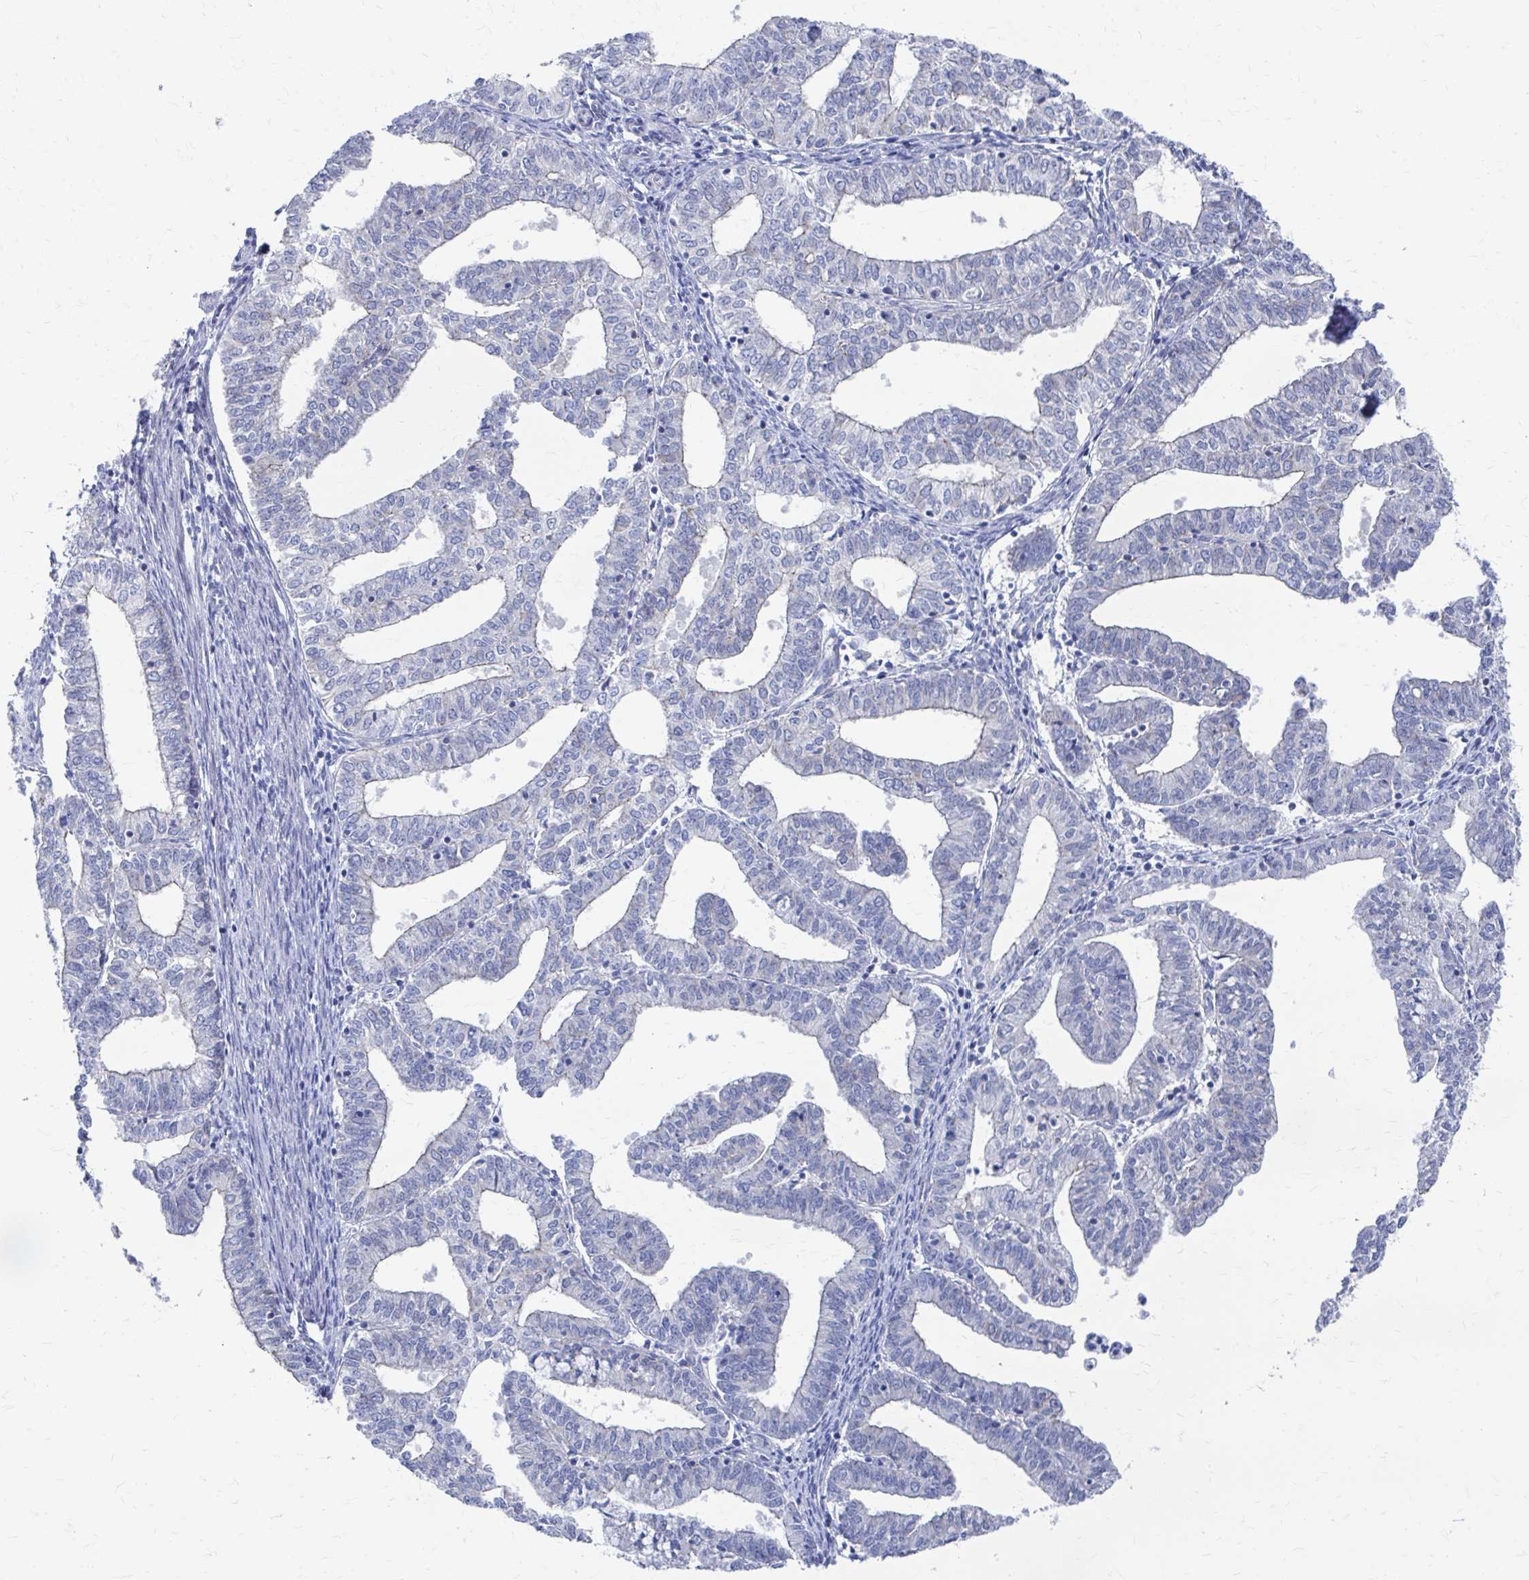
{"staining": {"intensity": "negative", "quantity": "none", "location": "none"}, "tissue": "endometrial cancer", "cell_type": "Tumor cells", "image_type": "cancer", "snomed": [{"axis": "morphology", "description": "Adenocarcinoma, NOS"}, {"axis": "topography", "description": "Endometrium"}], "caption": "This is an immunohistochemistry (IHC) image of human endometrial cancer. There is no expression in tumor cells.", "gene": "PLEKHG7", "patient": {"sex": "female", "age": 61}}